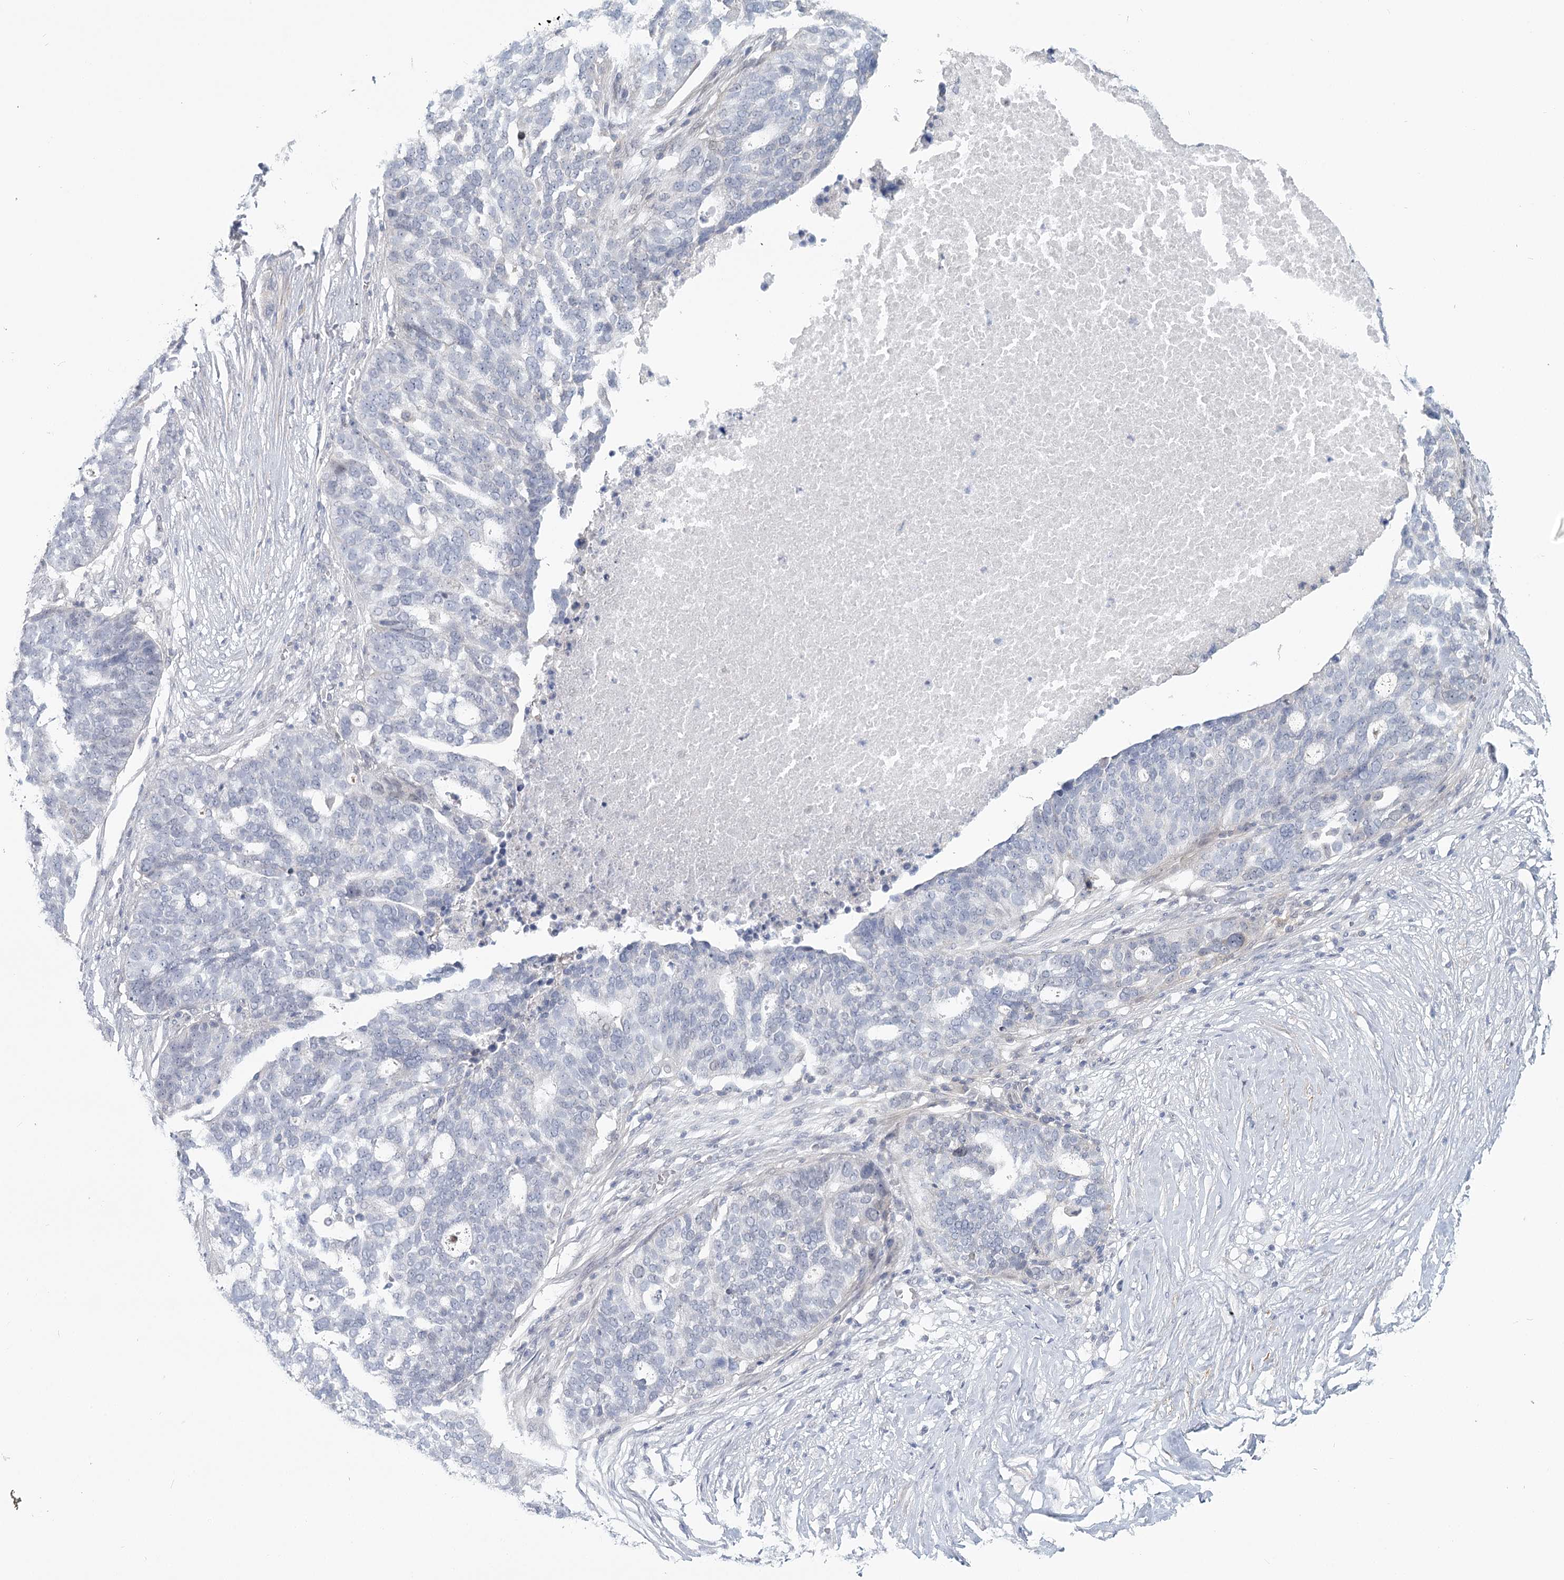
{"staining": {"intensity": "negative", "quantity": "none", "location": "none"}, "tissue": "ovarian cancer", "cell_type": "Tumor cells", "image_type": "cancer", "snomed": [{"axis": "morphology", "description": "Cystadenocarcinoma, serous, NOS"}, {"axis": "topography", "description": "Ovary"}], "caption": "Ovarian serous cystadenocarcinoma was stained to show a protein in brown. There is no significant positivity in tumor cells.", "gene": "USP11", "patient": {"sex": "female", "age": 59}}